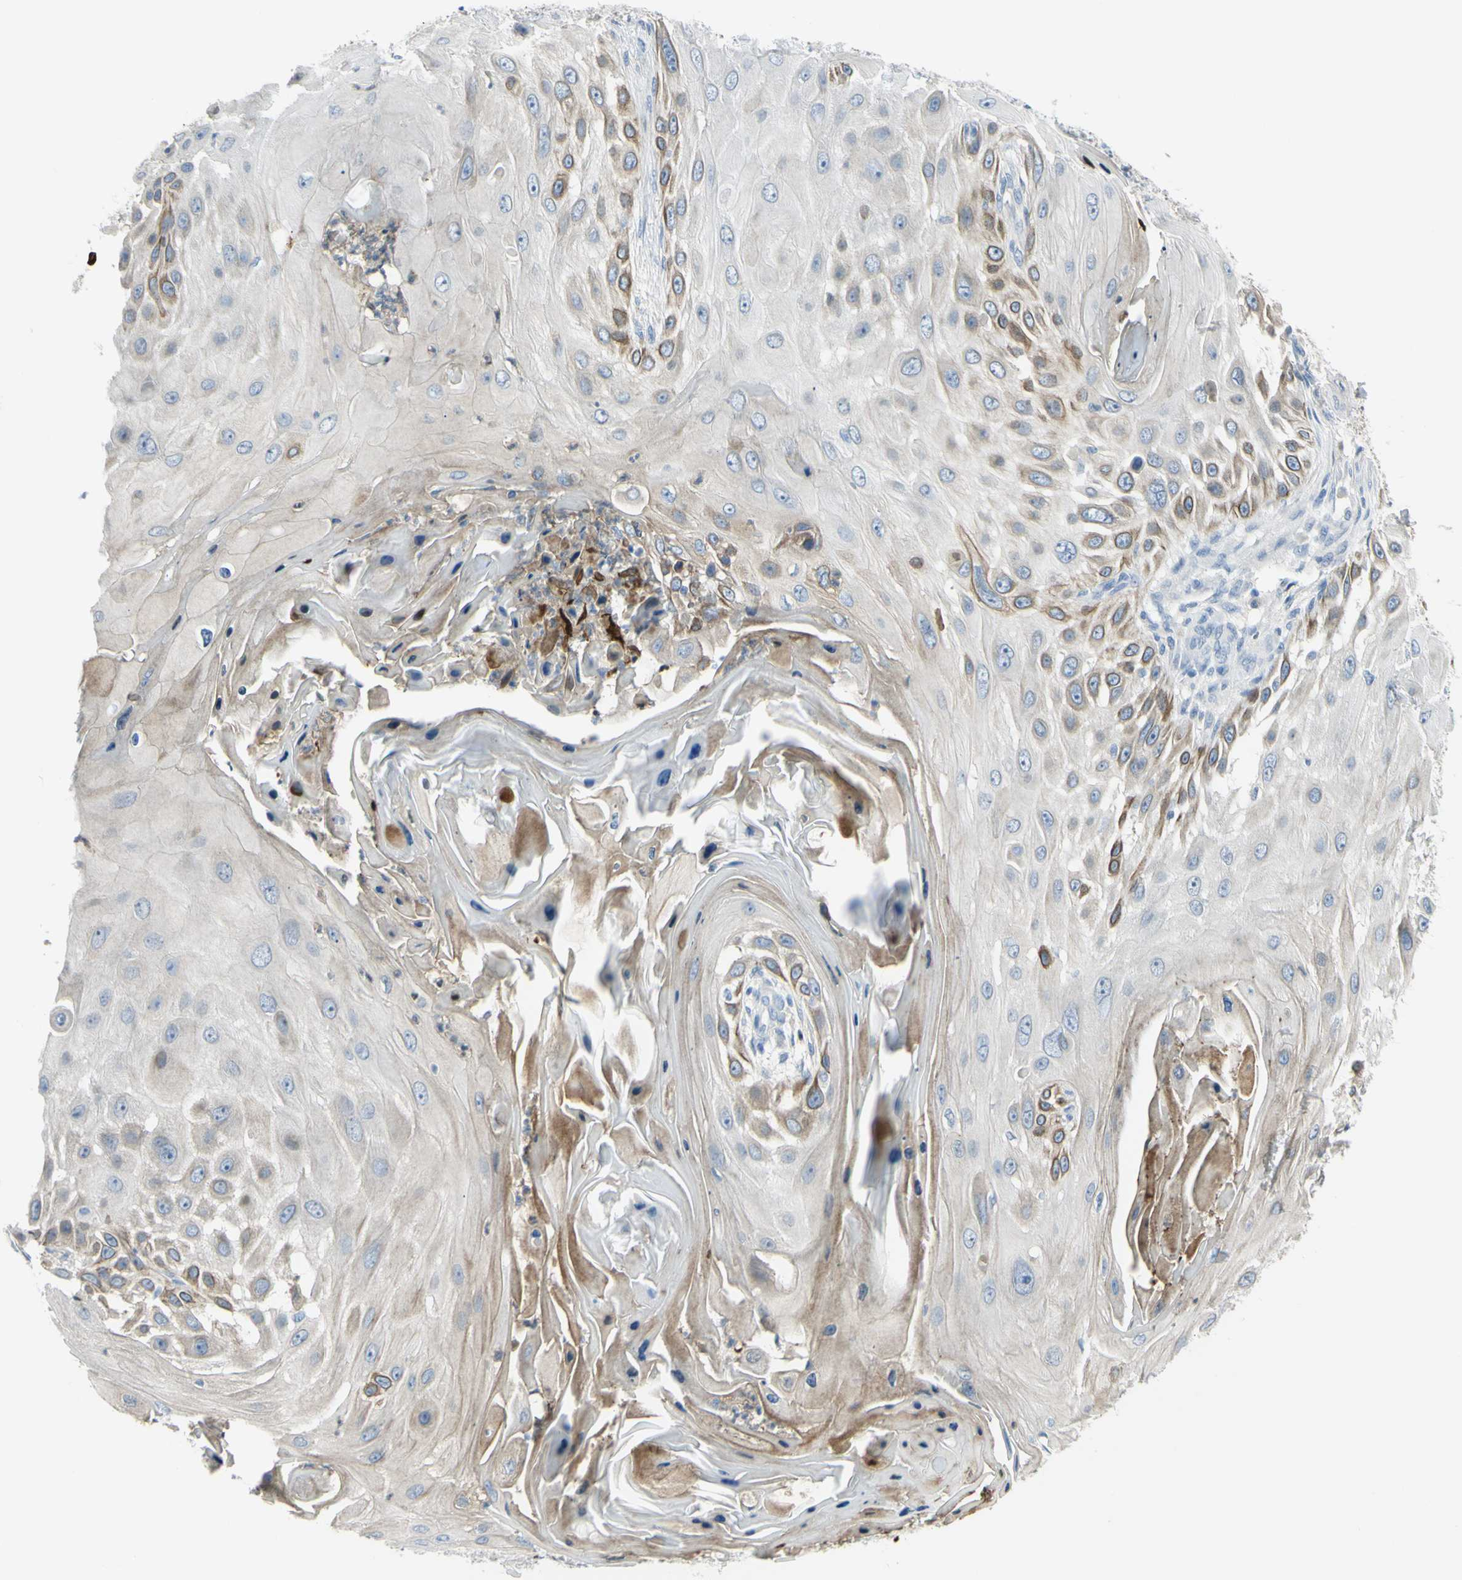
{"staining": {"intensity": "moderate", "quantity": "<25%", "location": "cytoplasmic/membranous,nuclear"}, "tissue": "skin cancer", "cell_type": "Tumor cells", "image_type": "cancer", "snomed": [{"axis": "morphology", "description": "Squamous cell carcinoma, NOS"}, {"axis": "topography", "description": "Skin"}], "caption": "Protein analysis of squamous cell carcinoma (skin) tissue displays moderate cytoplasmic/membranous and nuclear expression in approximately <25% of tumor cells. (DAB (3,3'-diaminobenzidine) = brown stain, brightfield microscopy at high magnification).", "gene": "ZNF557", "patient": {"sex": "female", "age": 44}}